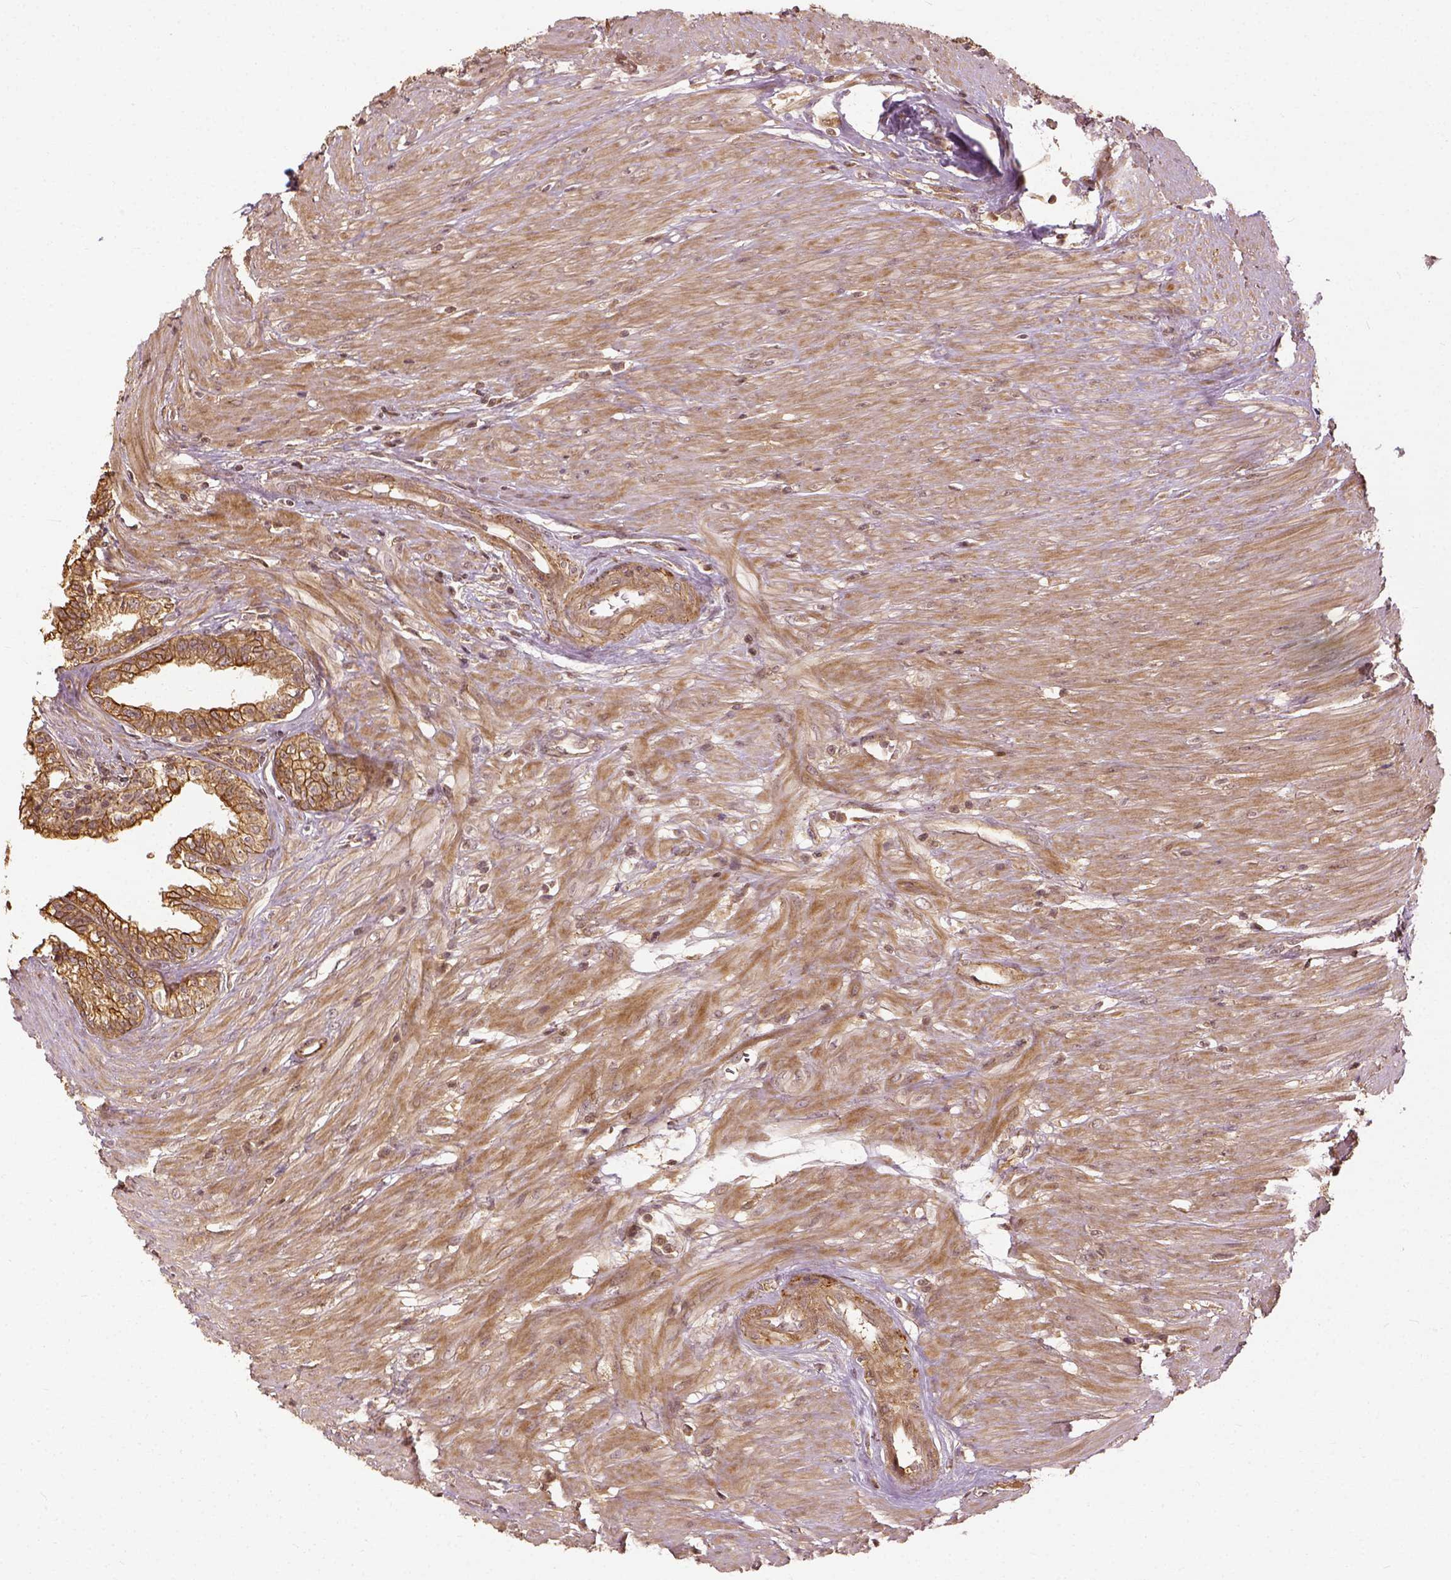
{"staining": {"intensity": "moderate", "quantity": ">75%", "location": "cytoplasmic/membranous"}, "tissue": "seminal vesicle", "cell_type": "Glandular cells", "image_type": "normal", "snomed": [{"axis": "morphology", "description": "Normal tissue, NOS"}, {"axis": "morphology", "description": "Urothelial carcinoma, NOS"}, {"axis": "topography", "description": "Urinary bladder"}, {"axis": "topography", "description": "Seminal veicle"}], "caption": "Glandular cells display medium levels of moderate cytoplasmic/membranous expression in approximately >75% of cells in unremarkable seminal vesicle.", "gene": "VEGFA", "patient": {"sex": "male", "age": 76}}